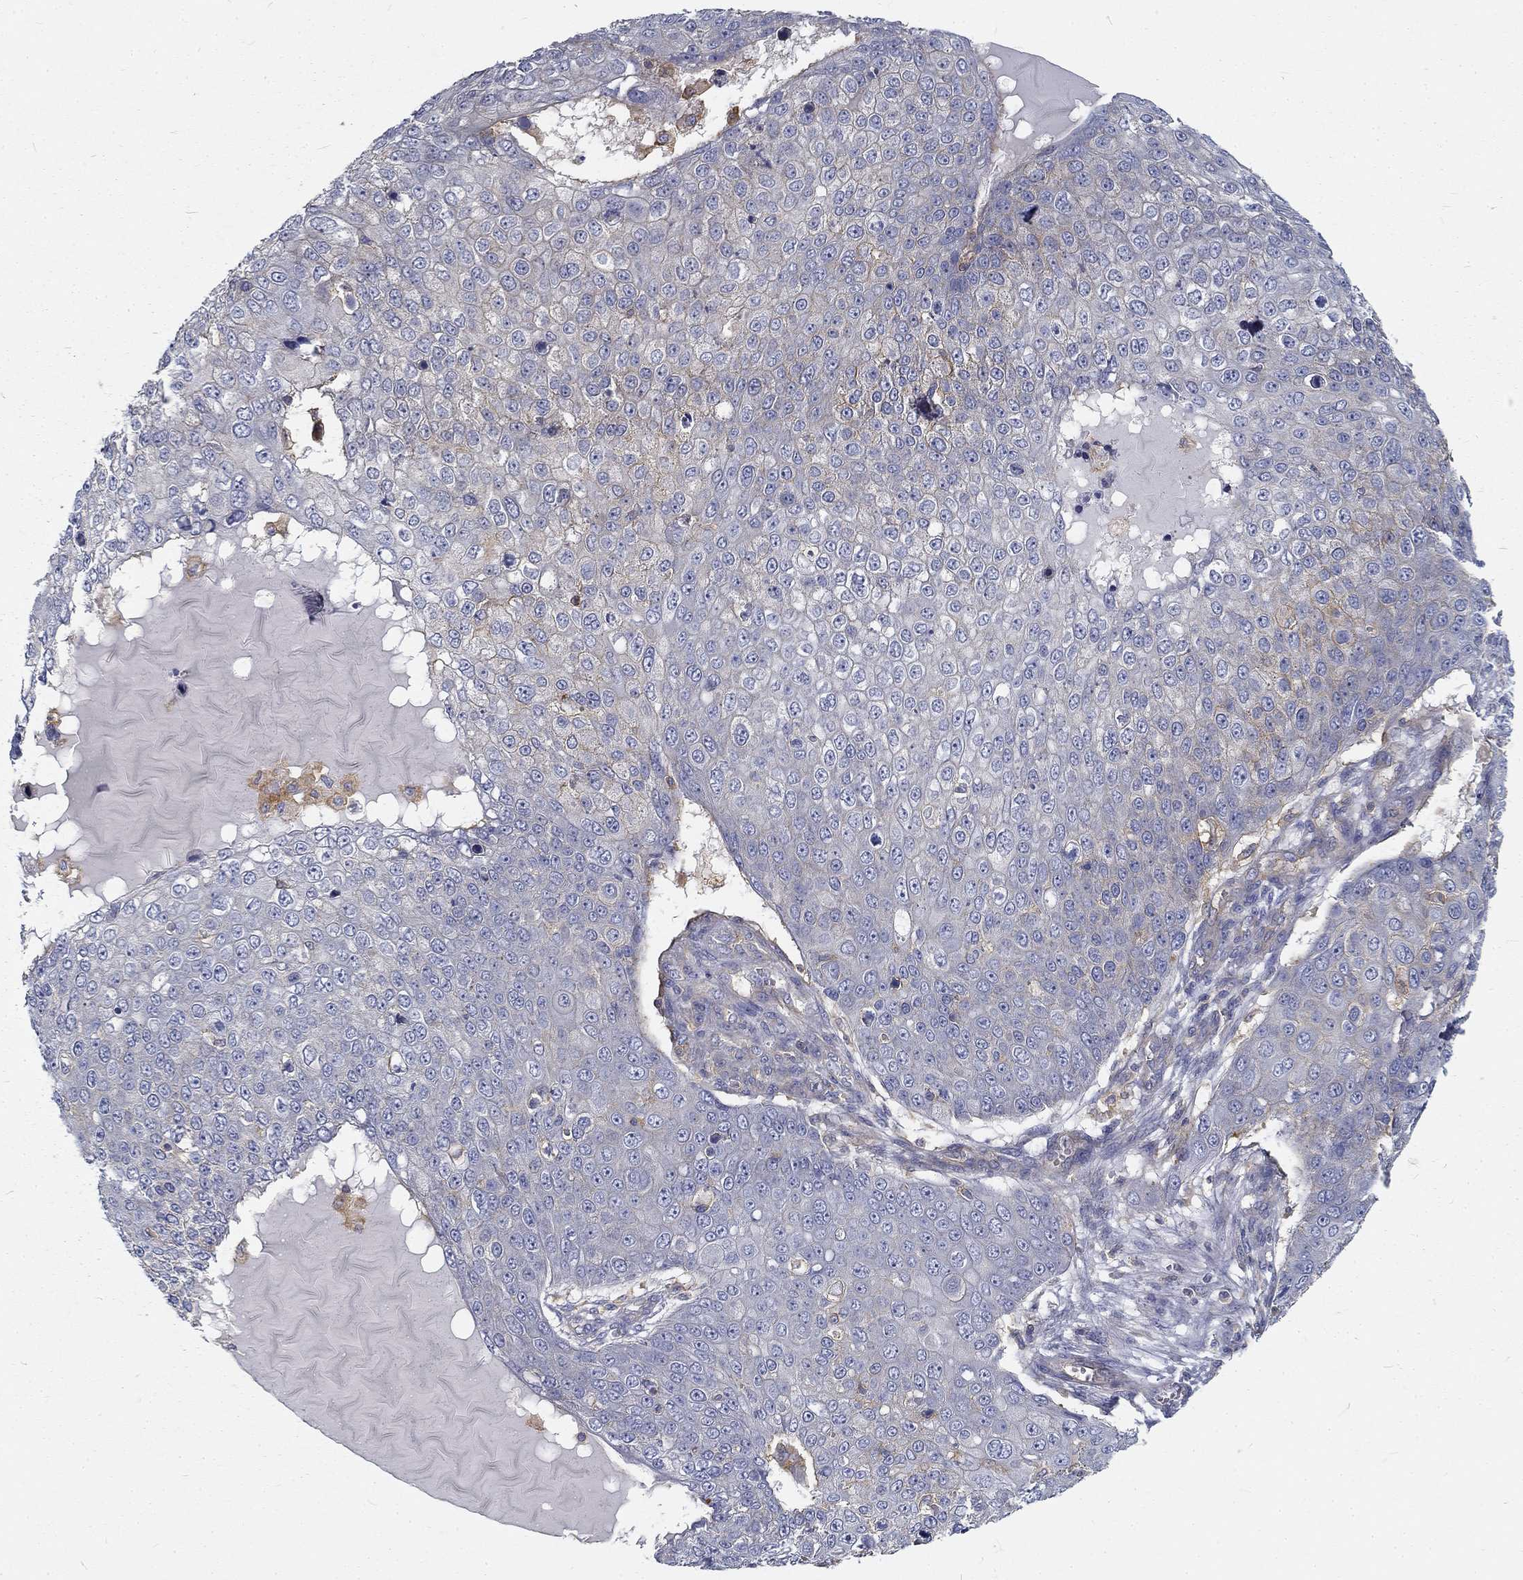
{"staining": {"intensity": "negative", "quantity": "none", "location": "none"}, "tissue": "skin cancer", "cell_type": "Tumor cells", "image_type": "cancer", "snomed": [{"axis": "morphology", "description": "Squamous cell carcinoma, NOS"}, {"axis": "topography", "description": "Skin"}], "caption": "Tumor cells are negative for brown protein staining in skin squamous cell carcinoma.", "gene": "MTMR11", "patient": {"sex": "male", "age": 71}}